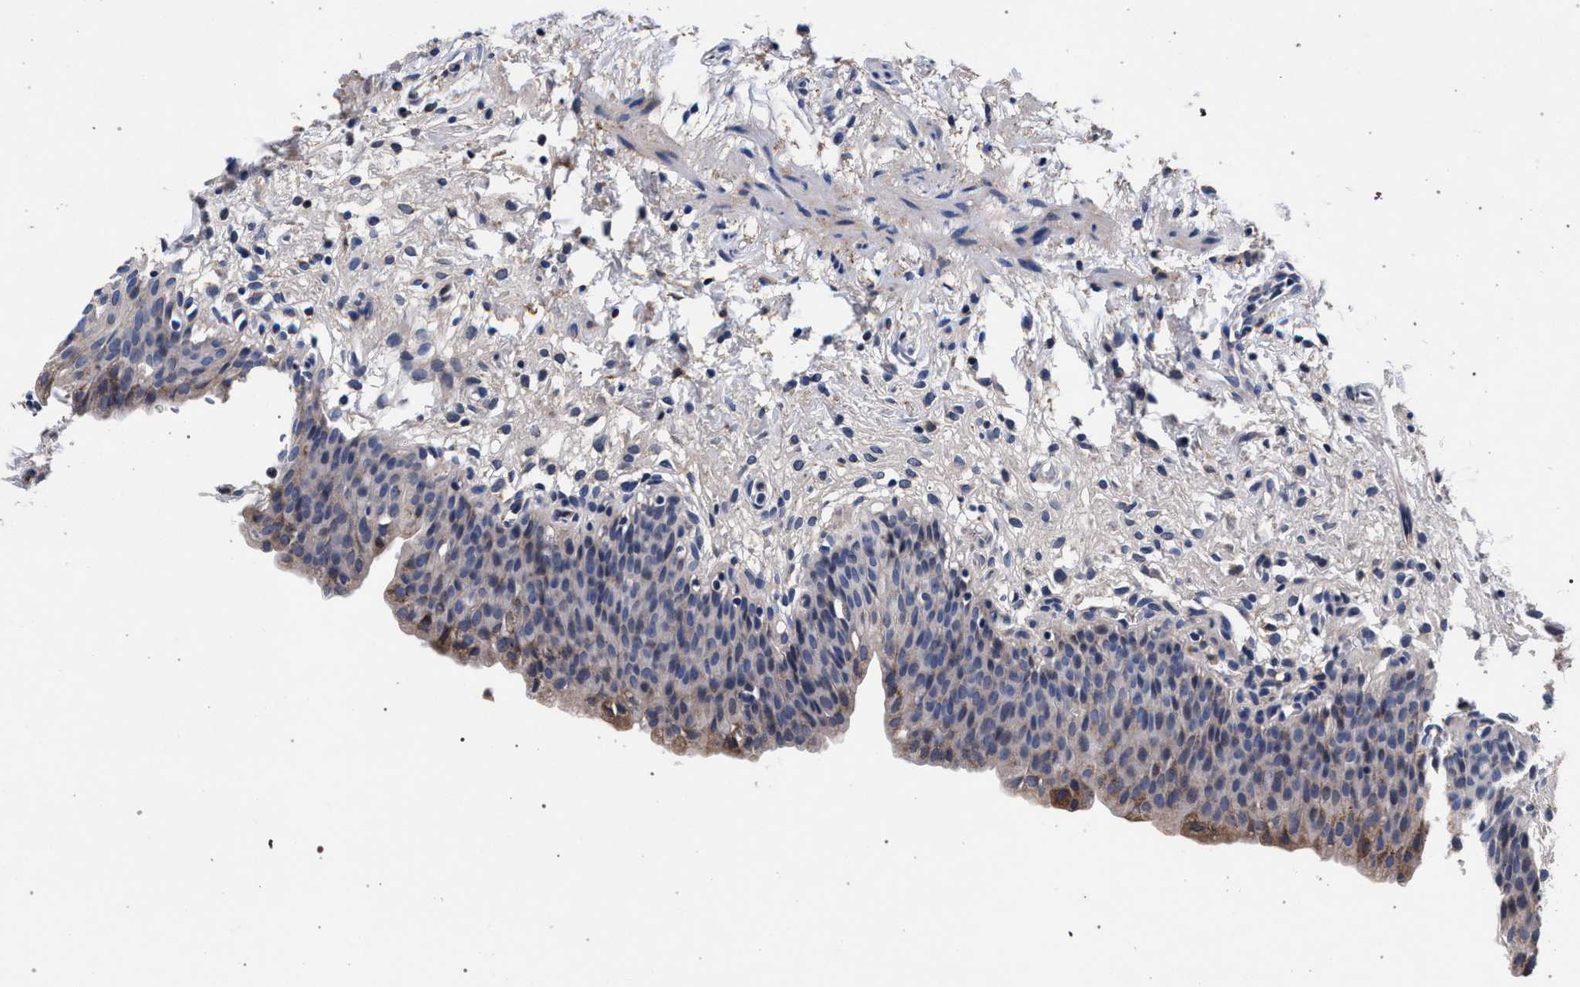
{"staining": {"intensity": "weak", "quantity": "<25%", "location": "cytoplasmic/membranous"}, "tissue": "urinary bladder", "cell_type": "Urothelial cells", "image_type": "normal", "snomed": [{"axis": "morphology", "description": "Normal tissue, NOS"}, {"axis": "topography", "description": "Urinary bladder"}], "caption": "The image reveals no staining of urothelial cells in normal urinary bladder. (Brightfield microscopy of DAB immunohistochemistry at high magnification).", "gene": "ACOX1", "patient": {"sex": "male", "age": 37}}